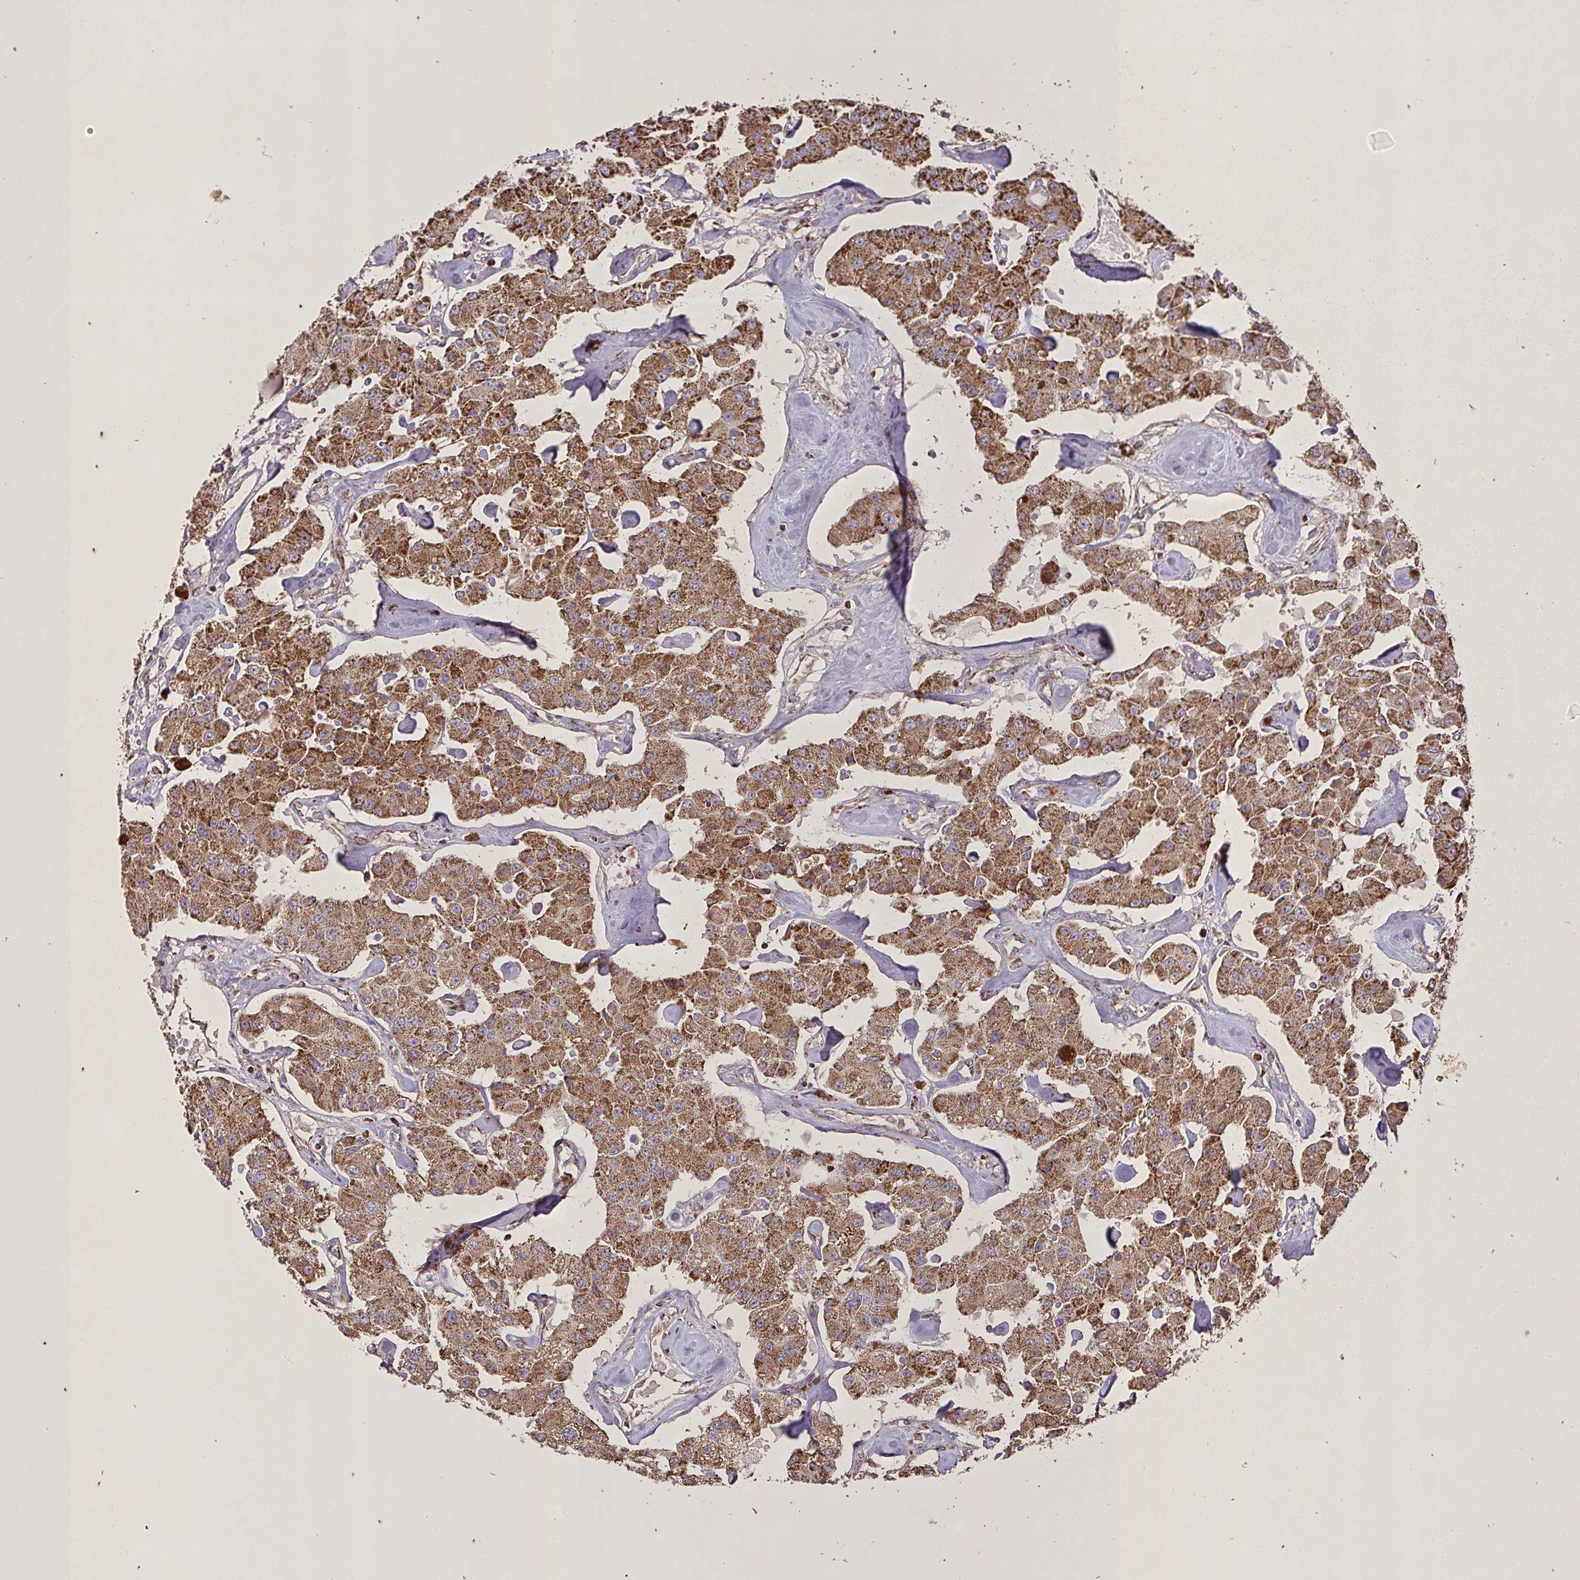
{"staining": {"intensity": "strong", "quantity": ">75%", "location": "cytoplasmic/membranous"}, "tissue": "carcinoid", "cell_type": "Tumor cells", "image_type": "cancer", "snomed": [{"axis": "morphology", "description": "Carcinoid, malignant, NOS"}, {"axis": "topography", "description": "Pancreas"}], "caption": "A brown stain labels strong cytoplasmic/membranous positivity of a protein in human malignant carcinoid tumor cells.", "gene": "AGK", "patient": {"sex": "male", "age": 41}}